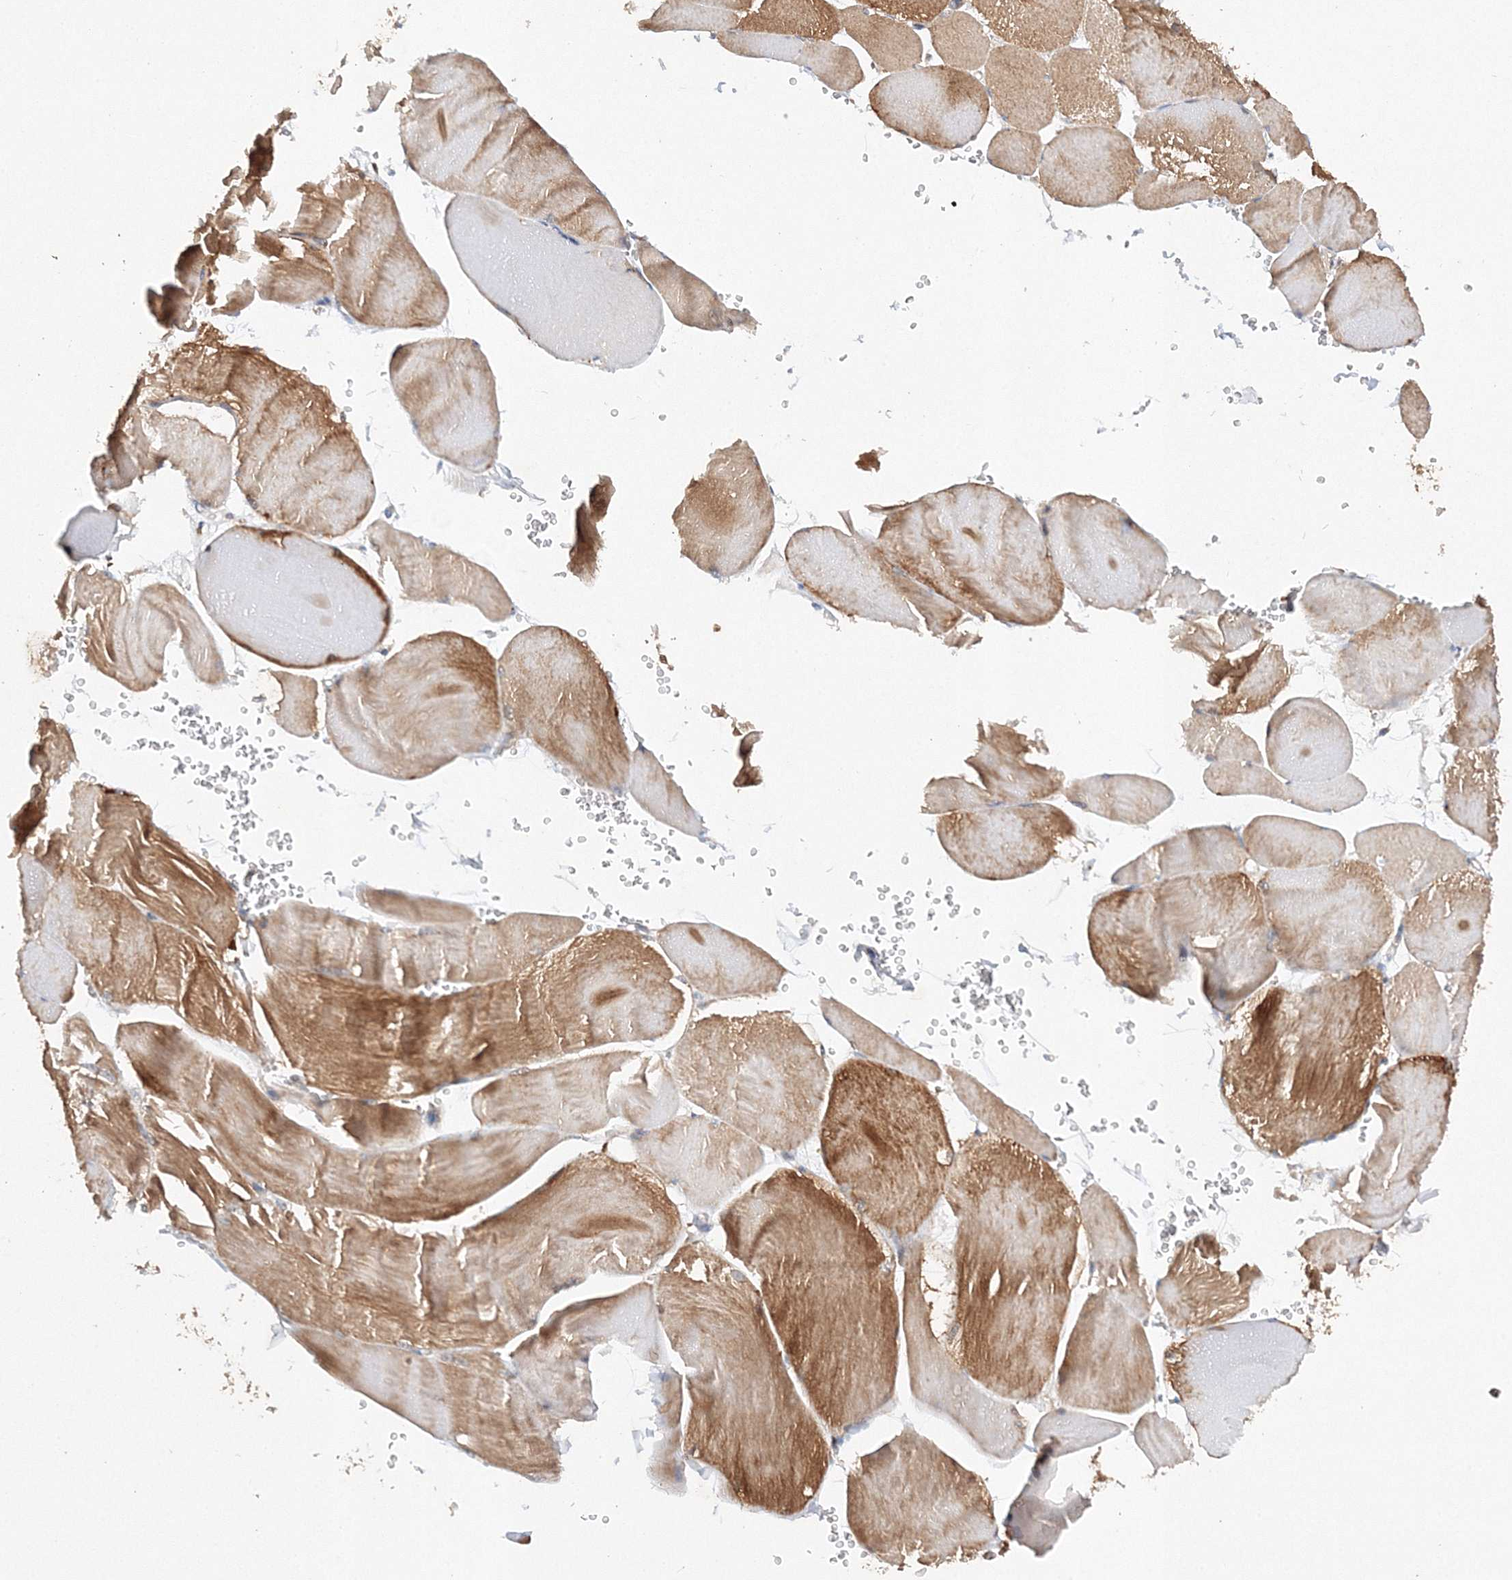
{"staining": {"intensity": "moderate", "quantity": "25%-75%", "location": "cytoplasmic/membranous"}, "tissue": "skeletal muscle", "cell_type": "Myocytes", "image_type": "normal", "snomed": [{"axis": "morphology", "description": "Normal tissue, NOS"}, {"axis": "morphology", "description": "Basal cell carcinoma"}, {"axis": "topography", "description": "Skeletal muscle"}], "caption": "Skeletal muscle stained with DAB IHC exhibits medium levels of moderate cytoplasmic/membranous expression in about 25%-75% of myocytes. The staining is performed using DAB brown chromogen to label protein expression. The nuclei are counter-stained blue using hematoxylin.", "gene": "SLC36A1", "patient": {"sex": "female", "age": 64}}